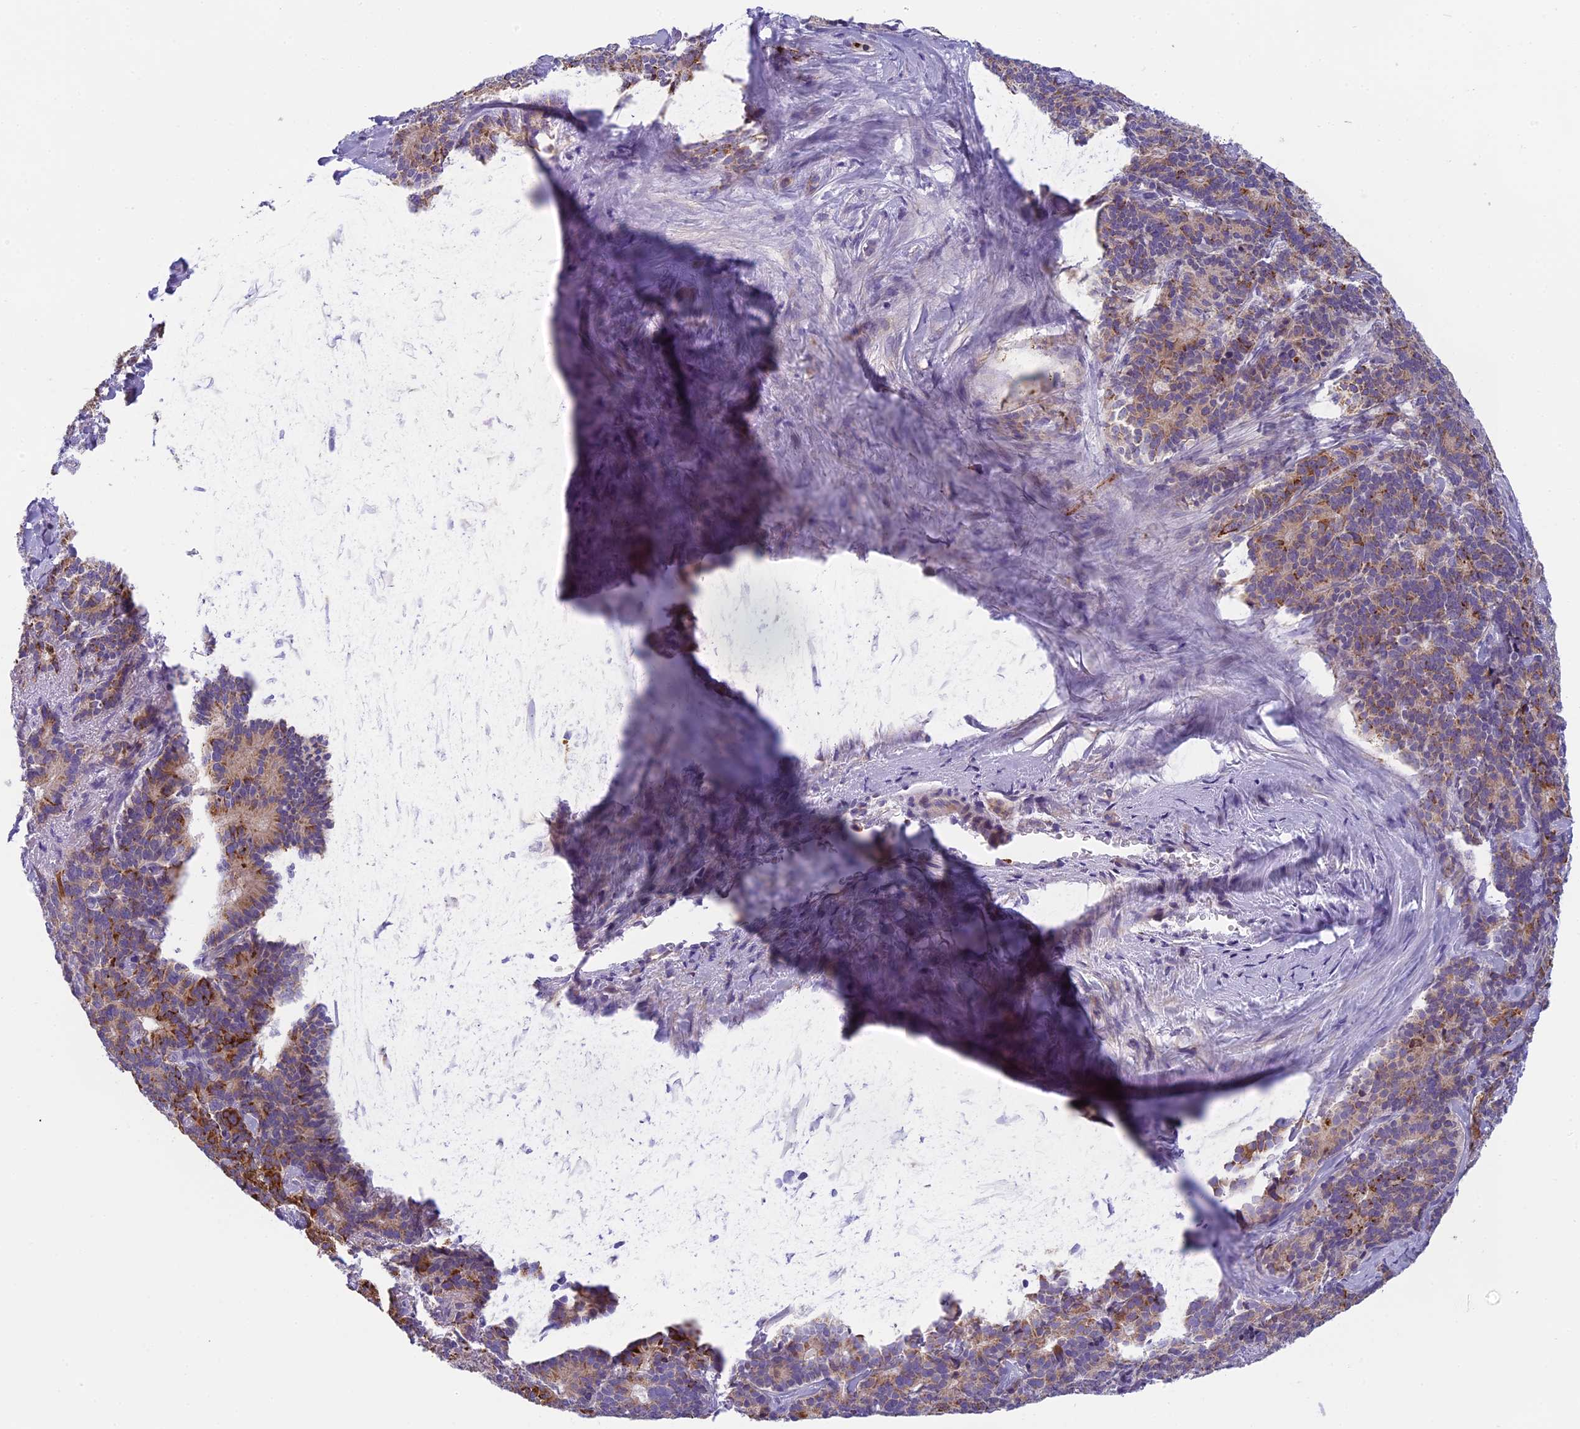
{"staining": {"intensity": "moderate", "quantity": "25%-75%", "location": "cytoplasmic/membranous"}, "tissue": "pancreatic cancer", "cell_type": "Tumor cells", "image_type": "cancer", "snomed": [{"axis": "morphology", "description": "Adenocarcinoma, NOS"}, {"axis": "topography", "description": "Pancreas"}], "caption": "Adenocarcinoma (pancreatic) stained with a brown dye displays moderate cytoplasmic/membranous positive positivity in about 25%-75% of tumor cells.", "gene": "ARHGEF37", "patient": {"sex": "female", "age": 74}}